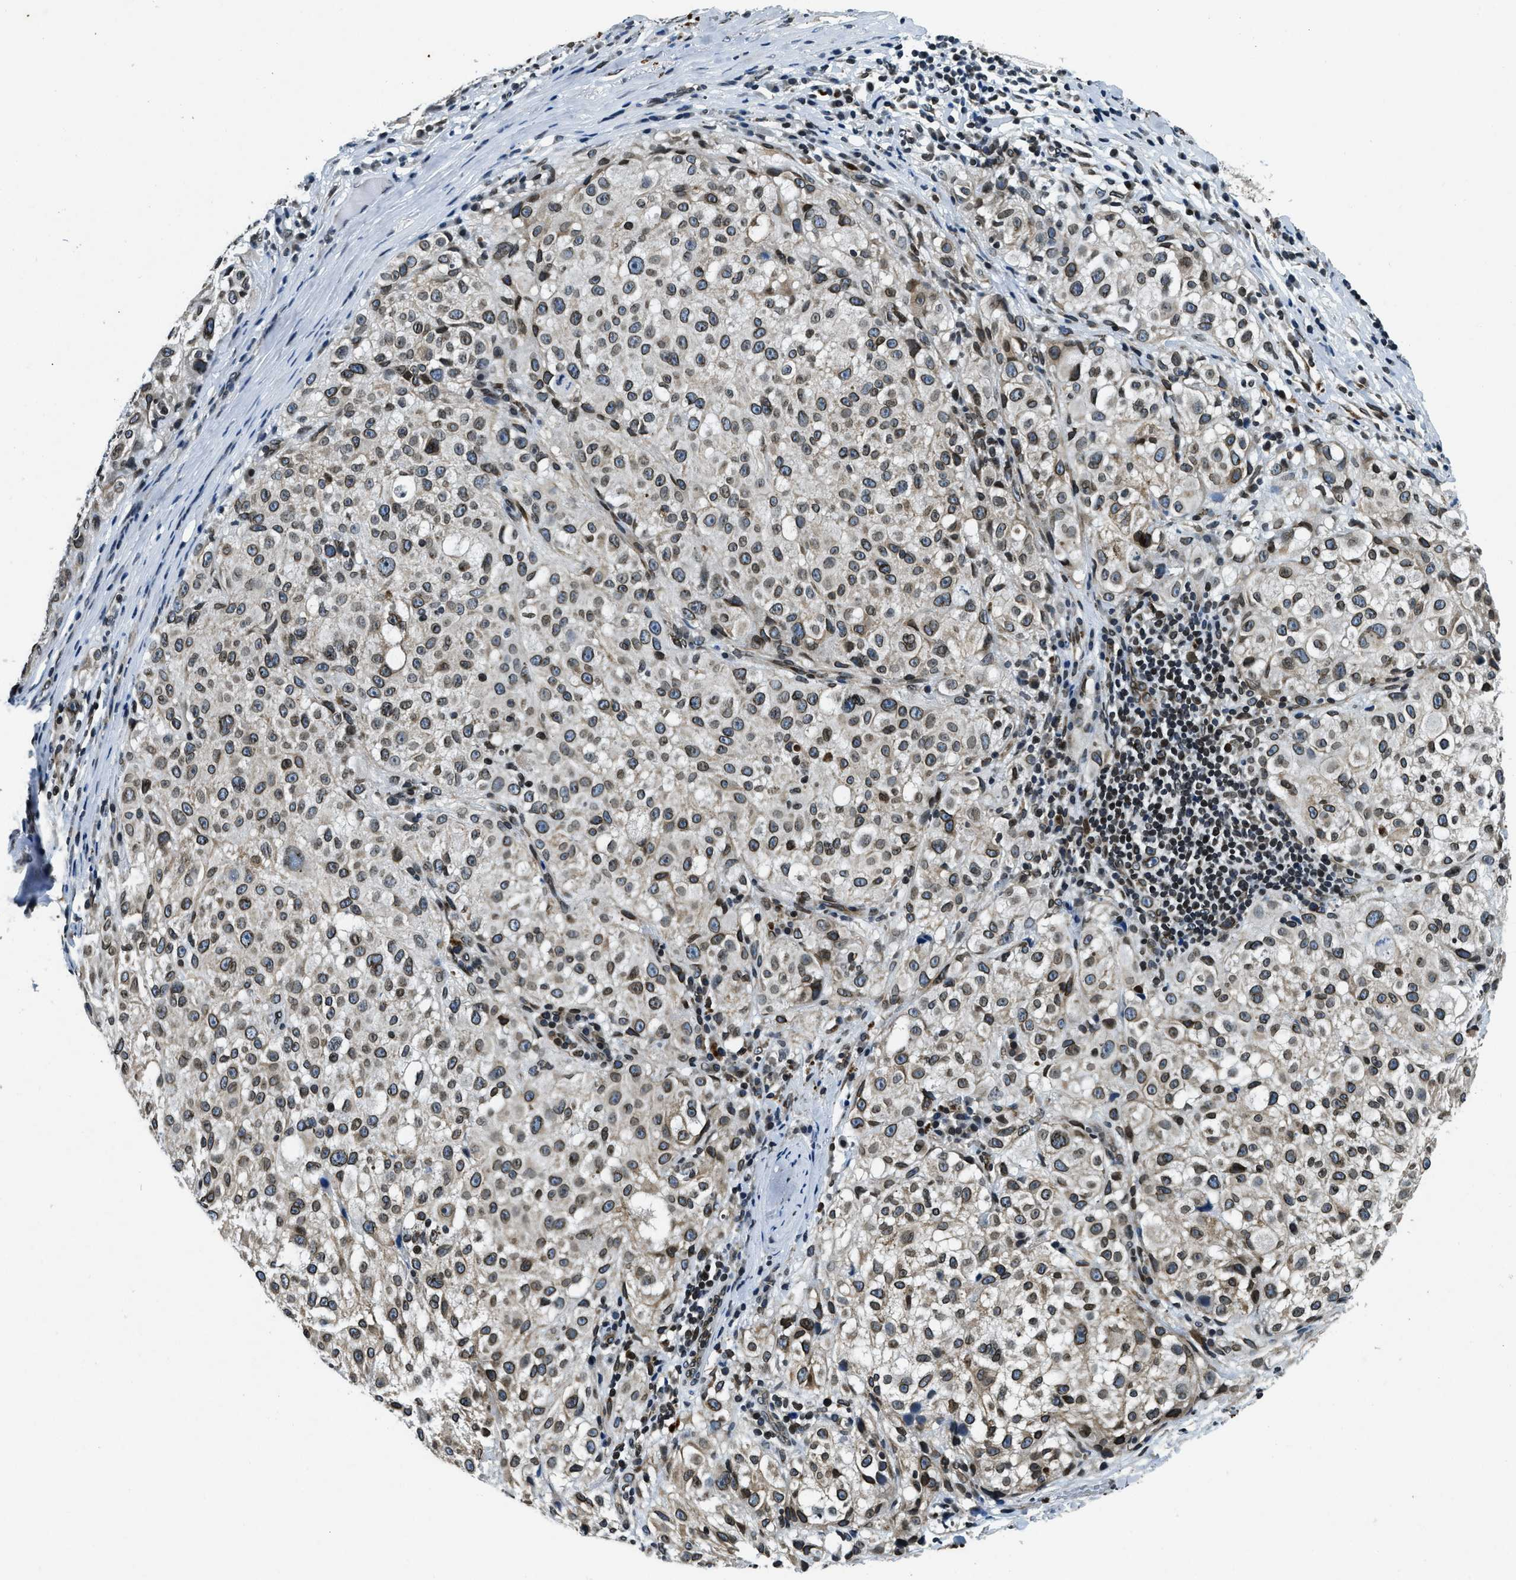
{"staining": {"intensity": "moderate", "quantity": ">75%", "location": "cytoplasmic/membranous,nuclear"}, "tissue": "melanoma", "cell_type": "Tumor cells", "image_type": "cancer", "snomed": [{"axis": "morphology", "description": "Necrosis, NOS"}, {"axis": "morphology", "description": "Malignant melanoma, NOS"}, {"axis": "topography", "description": "Skin"}], "caption": "Immunohistochemistry (IHC) of malignant melanoma shows medium levels of moderate cytoplasmic/membranous and nuclear positivity in approximately >75% of tumor cells.", "gene": "ZC3HC1", "patient": {"sex": "female", "age": 87}}